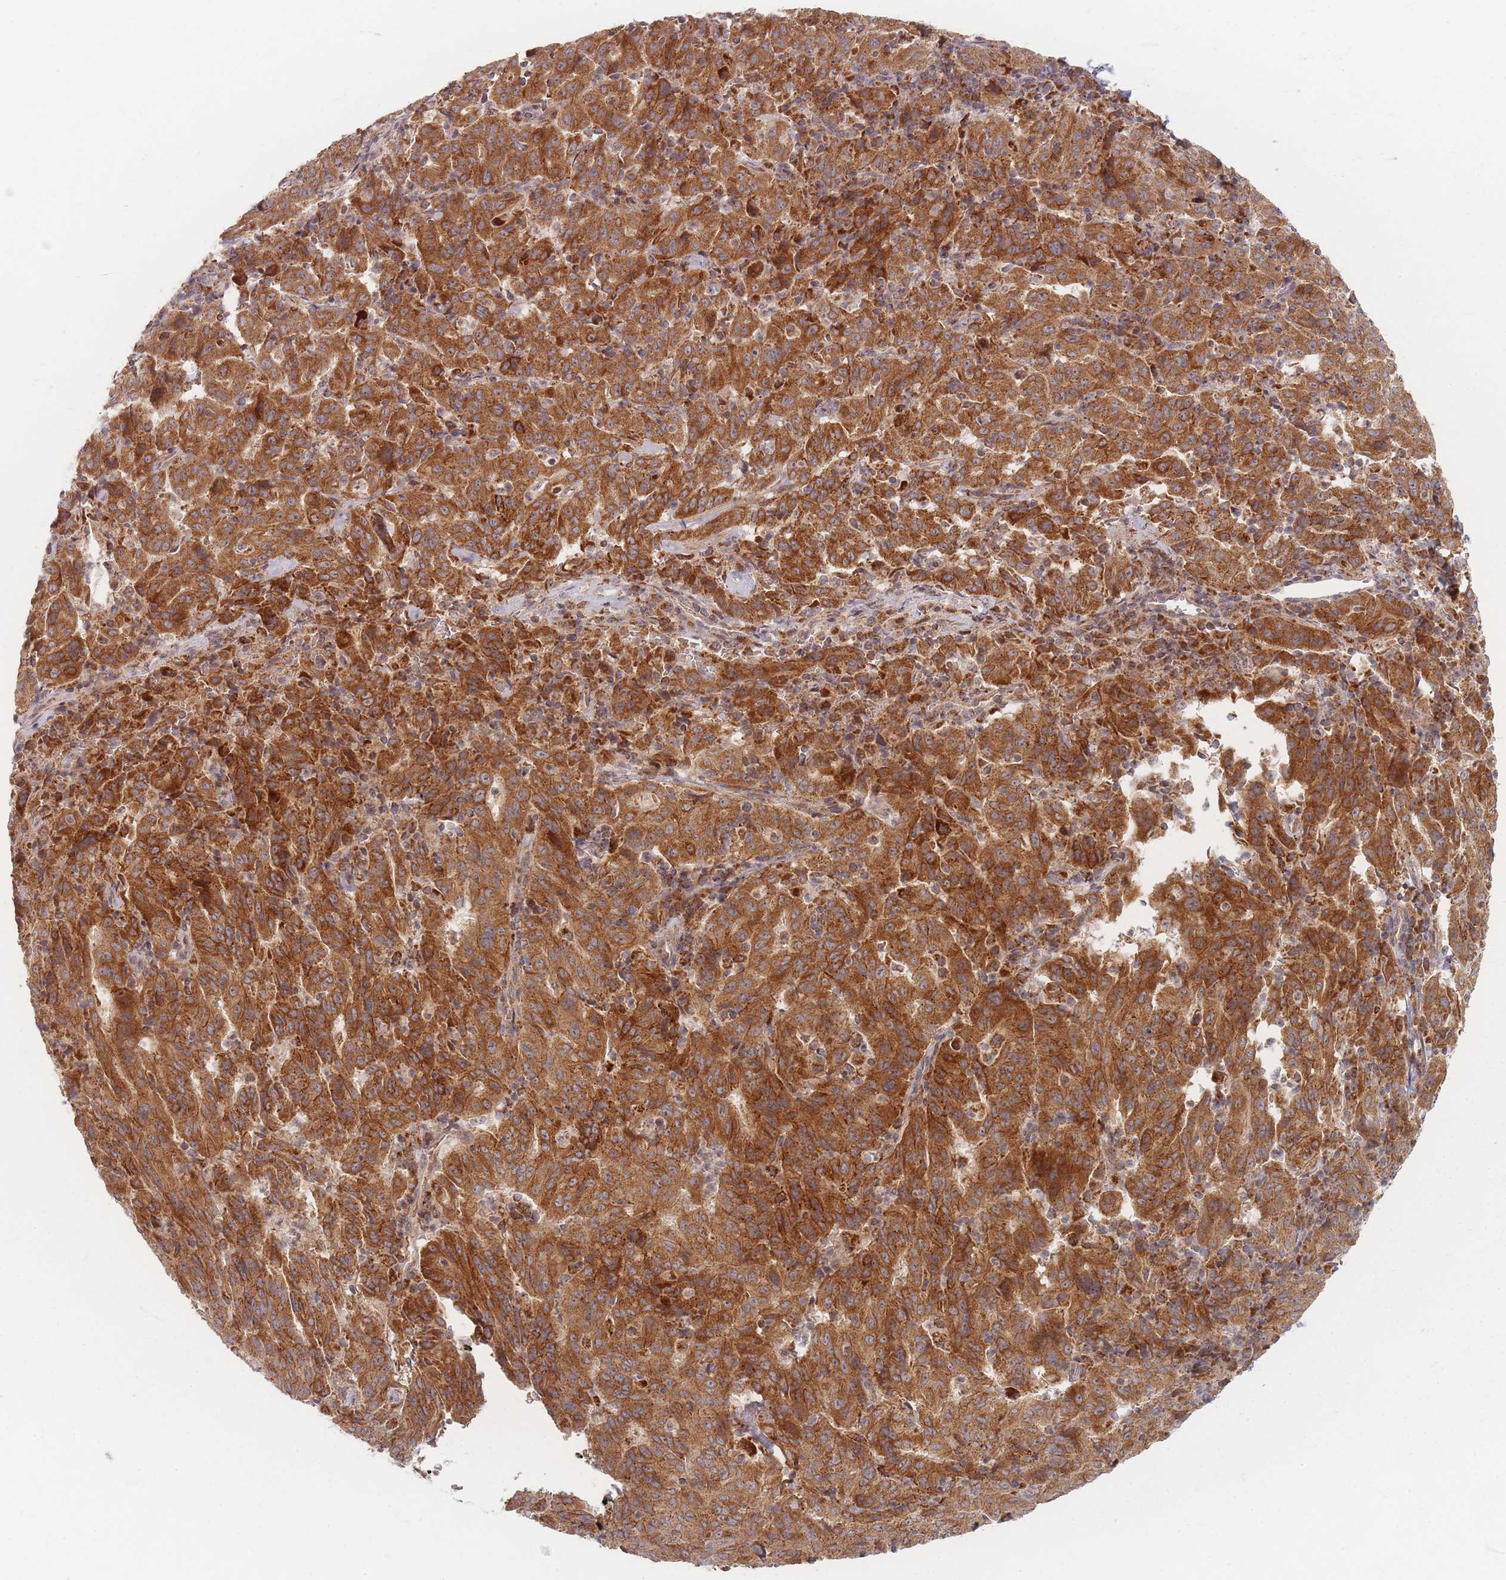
{"staining": {"intensity": "strong", "quantity": ">75%", "location": "cytoplasmic/membranous"}, "tissue": "pancreatic cancer", "cell_type": "Tumor cells", "image_type": "cancer", "snomed": [{"axis": "morphology", "description": "Adenocarcinoma, NOS"}, {"axis": "topography", "description": "Pancreas"}], "caption": "Immunohistochemistry staining of pancreatic cancer (adenocarcinoma), which exhibits high levels of strong cytoplasmic/membranous positivity in approximately >75% of tumor cells indicating strong cytoplasmic/membranous protein staining. The staining was performed using DAB (3,3'-diaminobenzidine) (brown) for protein detection and nuclei were counterstained in hematoxylin (blue).", "gene": "RADX", "patient": {"sex": "male", "age": 63}}